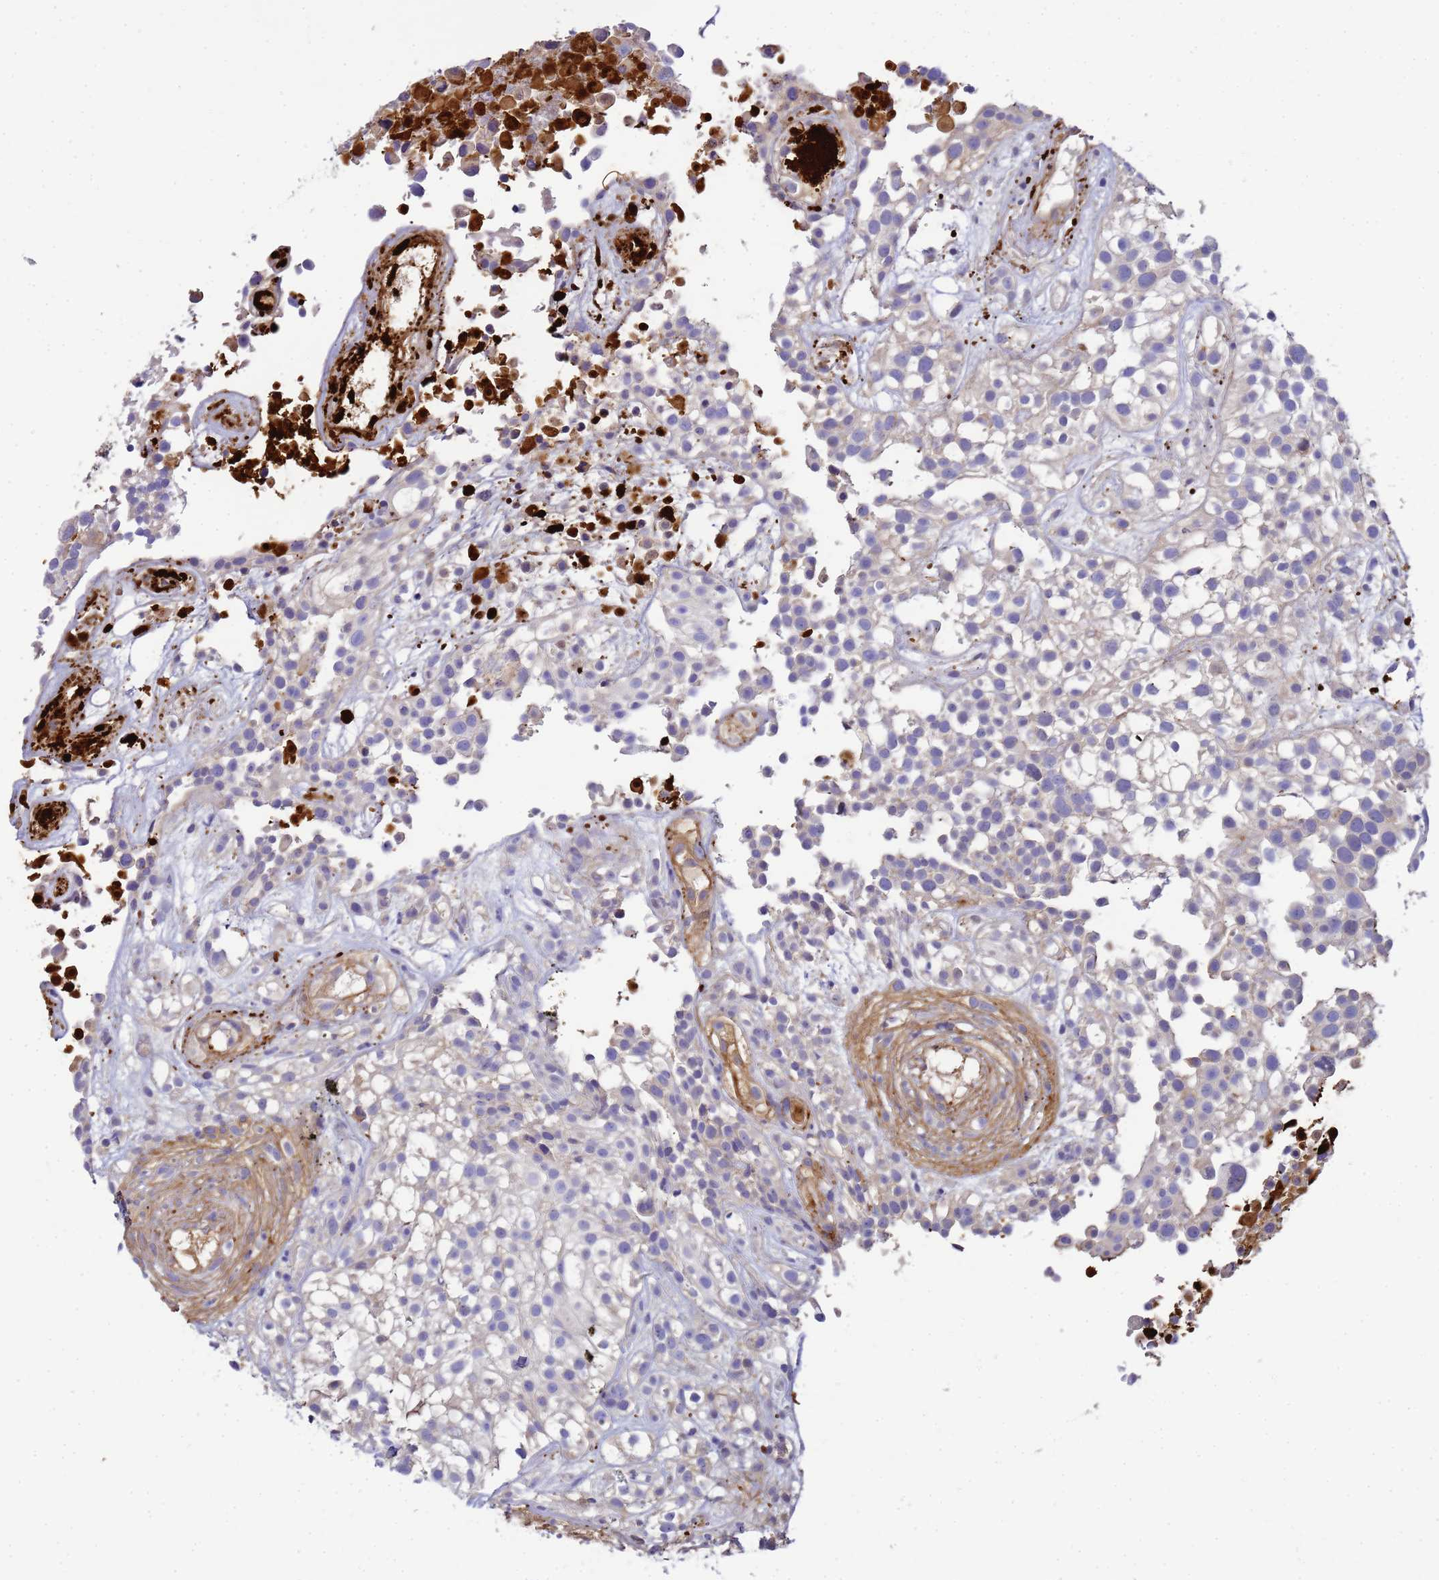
{"staining": {"intensity": "negative", "quantity": "none", "location": "none"}, "tissue": "urothelial cancer", "cell_type": "Tumor cells", "image_type": "cancer", "snomed": [{"axis": "morphology", "description": "Urothelial carcinoma, High grade"}, {"axis": "topography", "description": "Urinary bladder"}], "caption": "Urothelial cancer was stained to show a protein in brown. There is no significant positivity in tumor cells.", "gene": "MYL12A", "patient": {"sex": "male", "age": 56}}